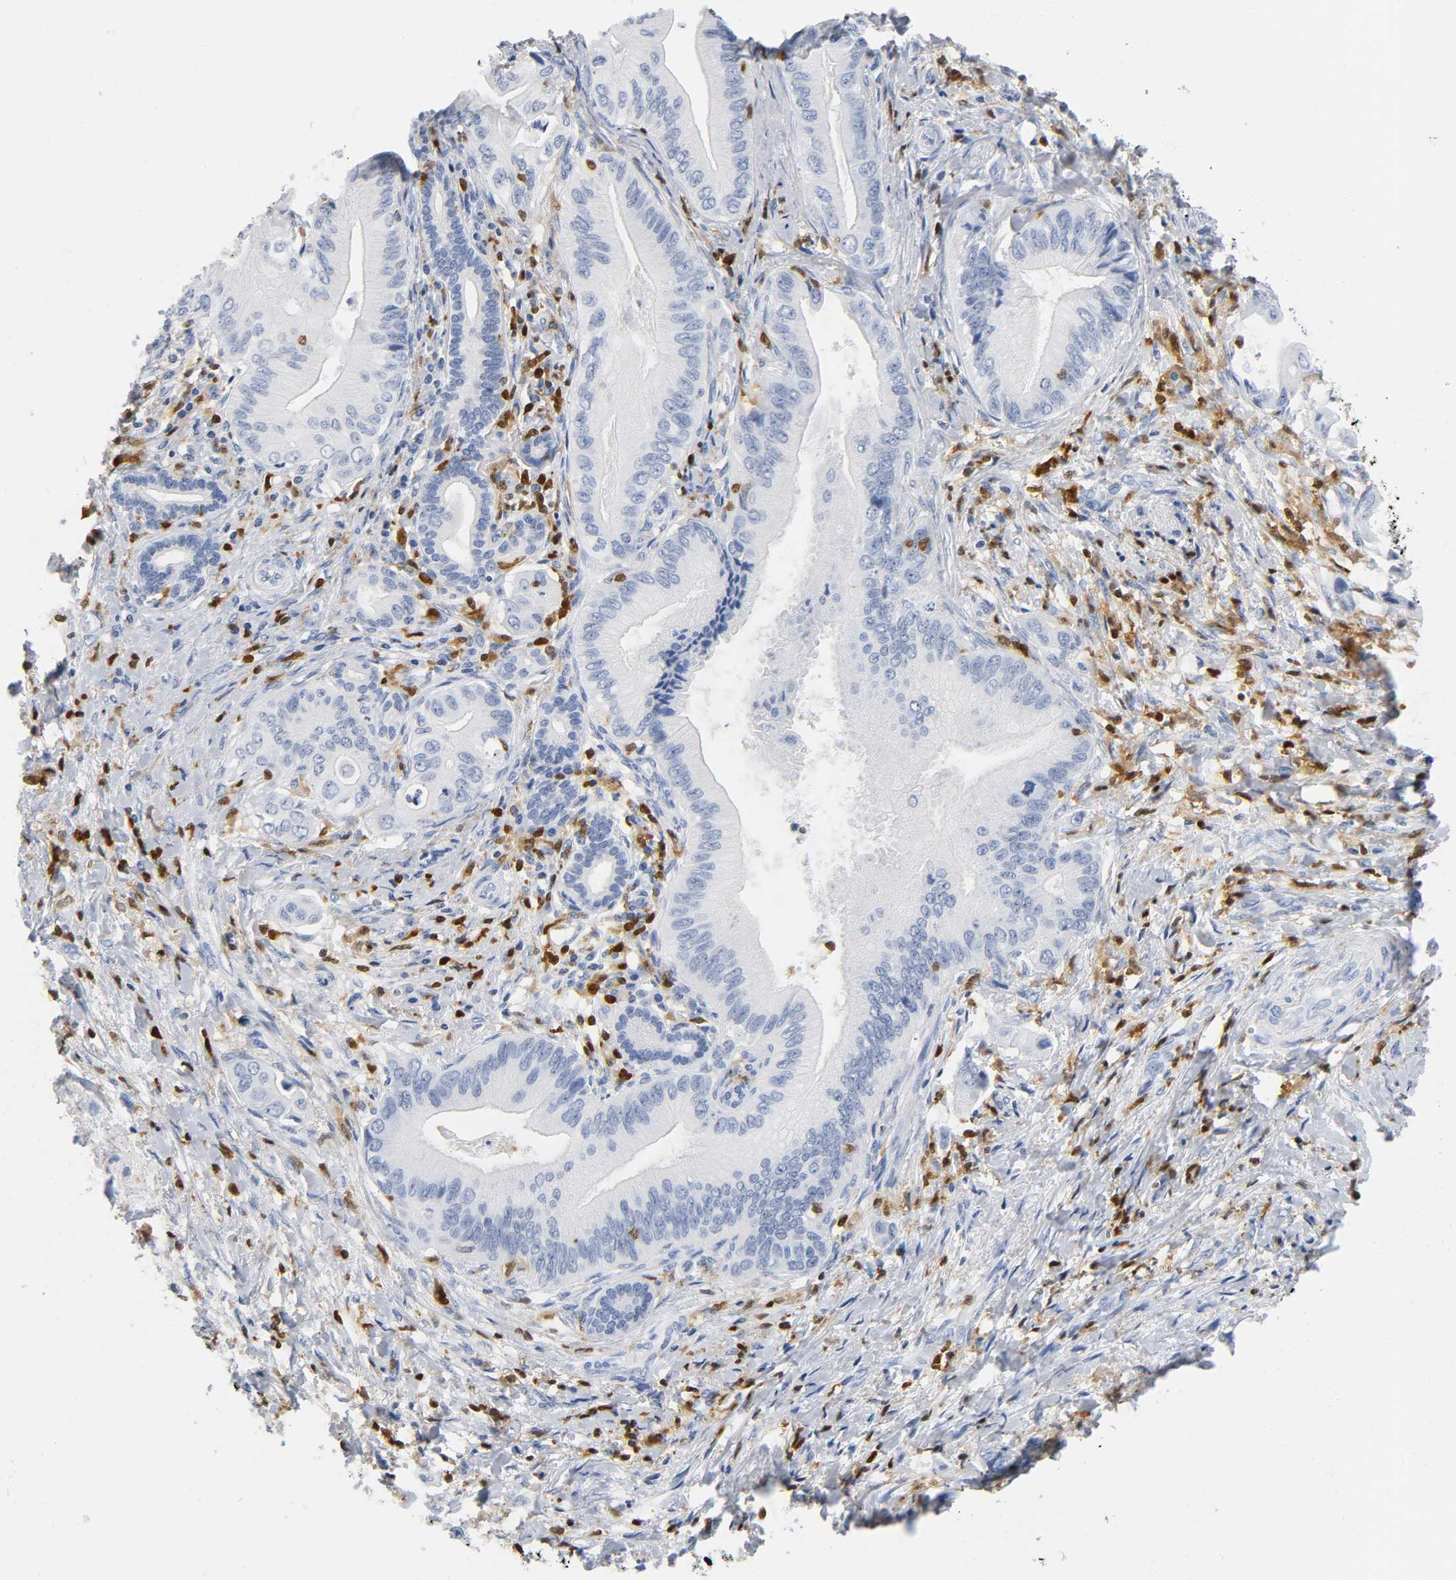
{"staining": {"intensity": "negative", "quantity": "none", "location": "none"}, "tissue": "liver cancer", "cell_type": "Tumor cells", "image_type": "cancer", "snomed": [{"axis": "morphology", "description": "Carcinoma, Hepatocellular, NOS"}, {"axis": "topography", "description": "Liver"}], "caption": "Human hepatocellular carcinoma (liver) stained for a protein using IHC exhibits no staining in tumor cells.", "gene": "DOK2", "patient": {"sex": "male", "age": 72}}